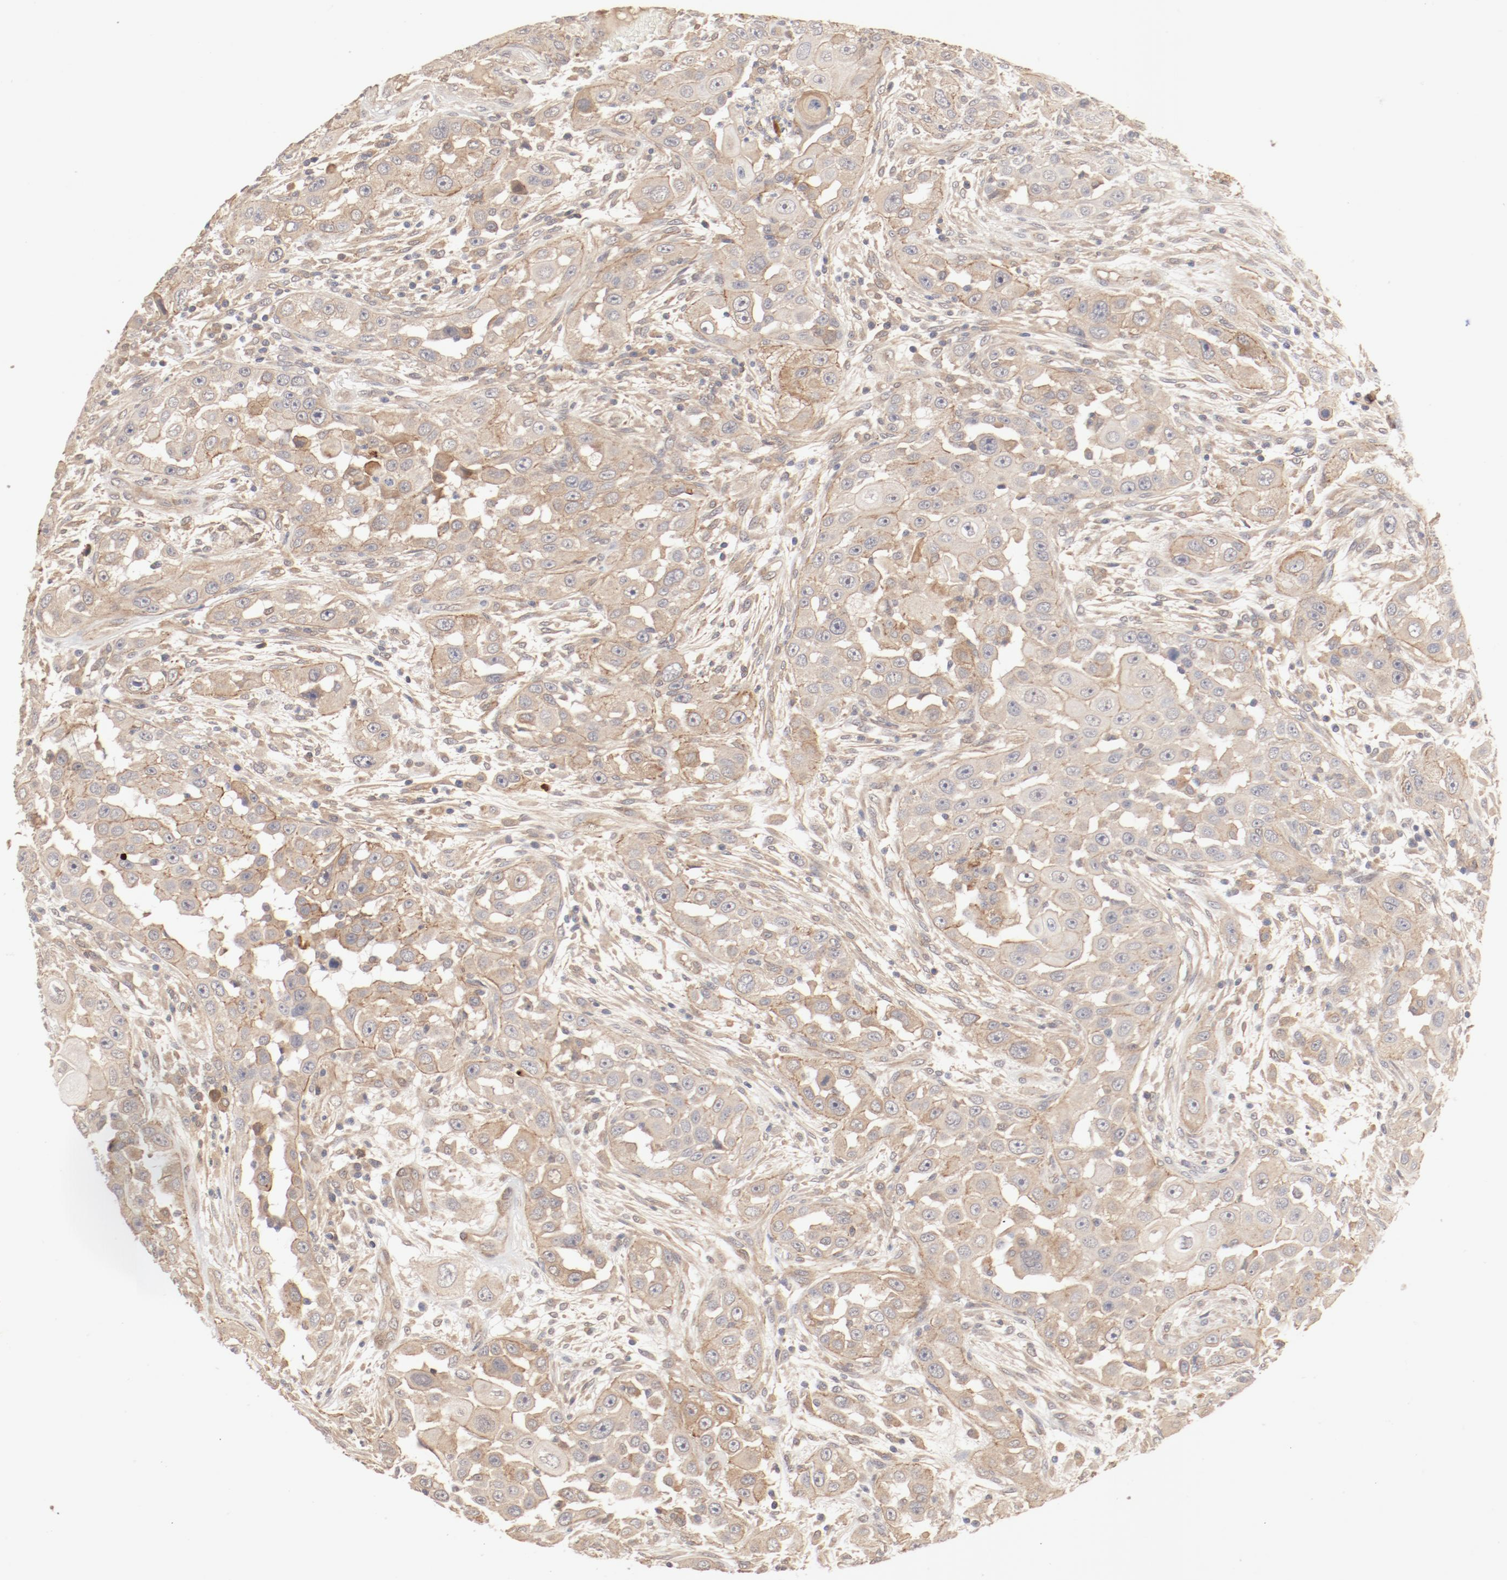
{"staining": {"intensity": "moderate", "quantity": ">75%", "location": "cytoplasmic/membranous"}, "tissue": "head and neck cancer", "cell_type": "Tumor cells", "image_type": "cancer", "snomed": [{"axis": "morphology", "description": "Carcinoma, NOS"}, {"axis": "topography", "description": "Head-Neck"}], "caption": "About >75% of tumor cells in human head and neck cancer show moderate cytoplasmic/membranous protein staining as visualized by brown immunohistochemical staining.", "gene": "IL3RA", "patient": {"sex": "male", "age": 87}}